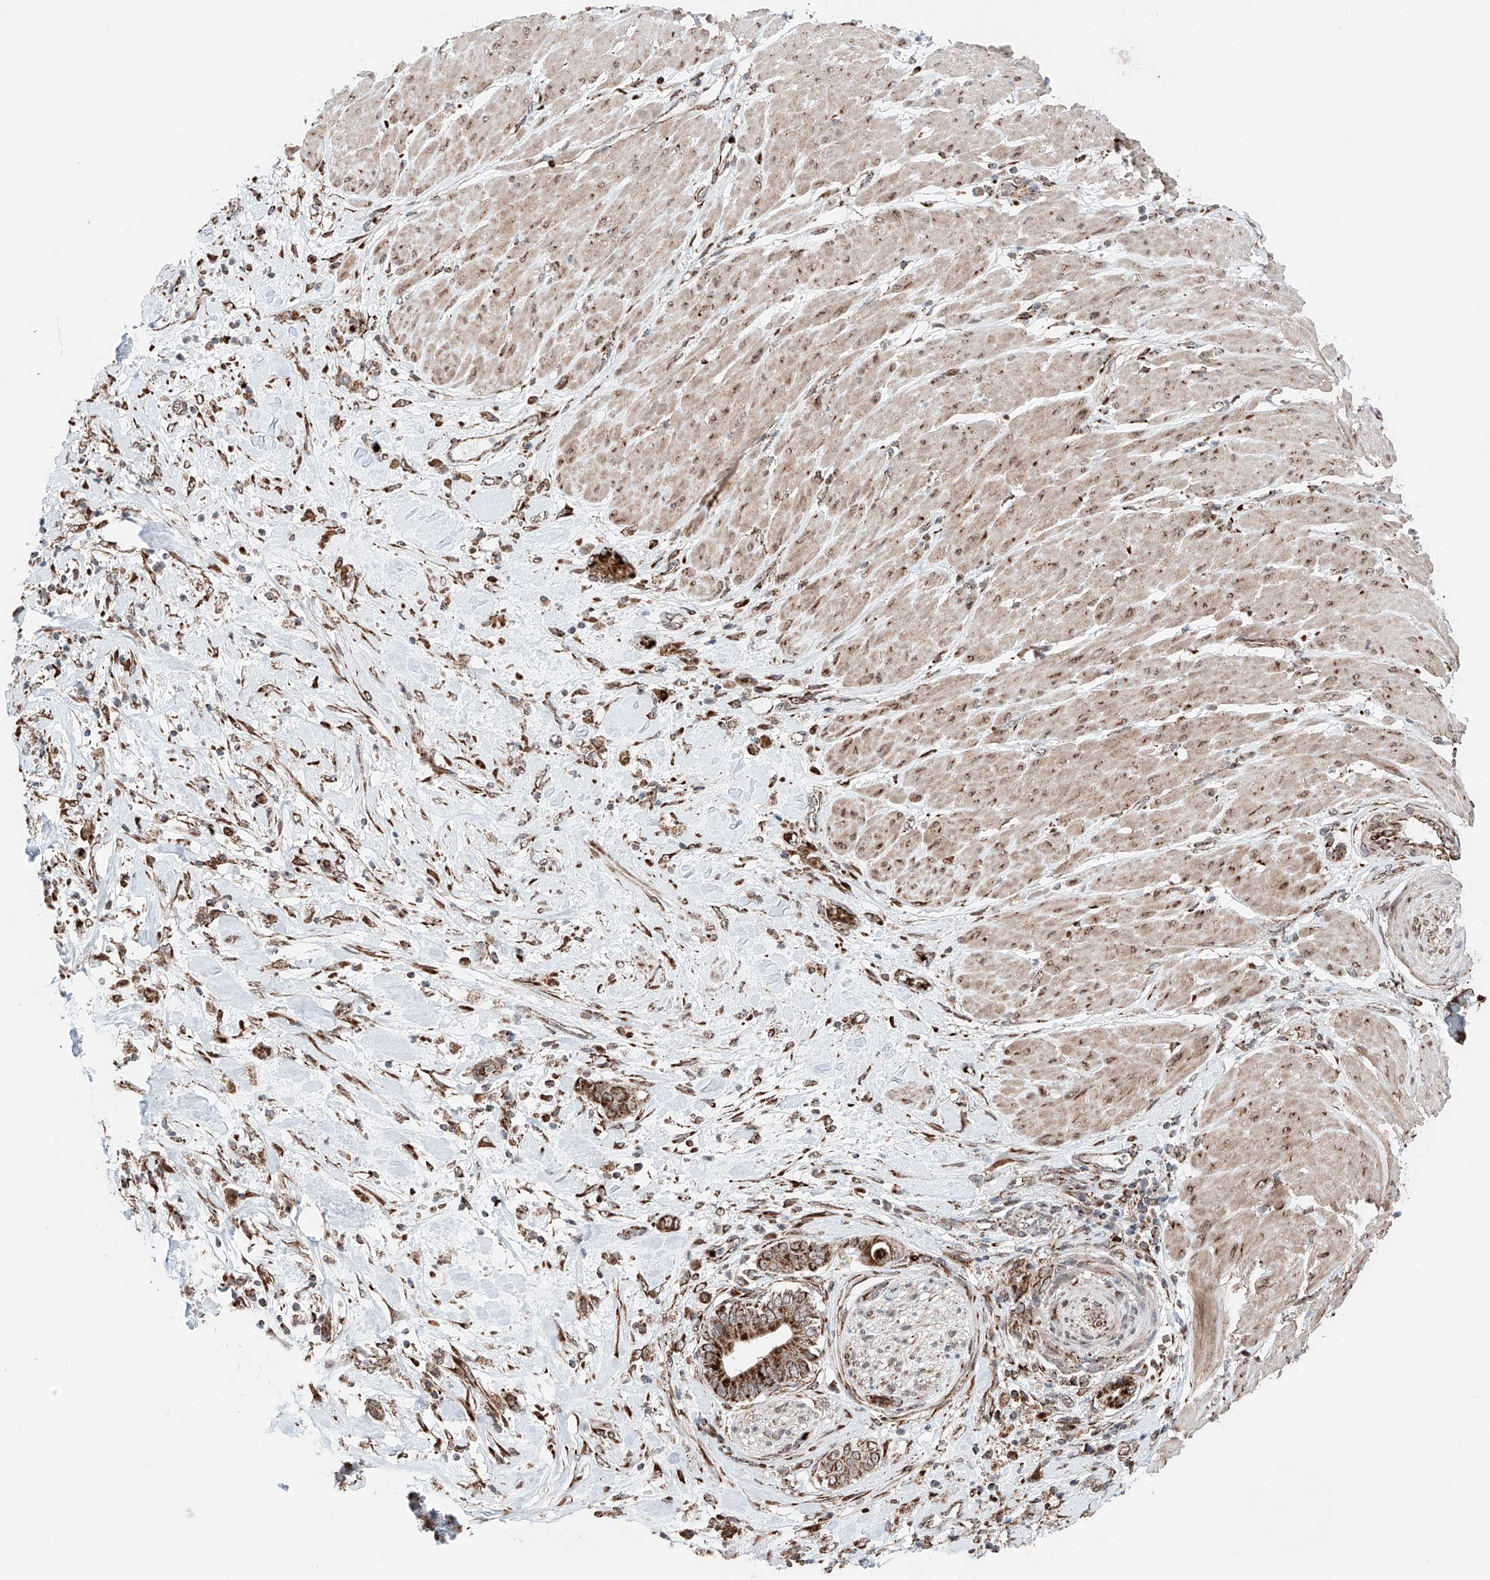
{"staining": {"intensity": "strong", "quantity": ">75%", "location": "cytoplasmic/membranous"}, "tissue": "pancreatic cancer", "cell_type": "Tumor cells", "image_type": "cancer", "snomed": [{"axis": "morphology", "description": "Adenocarcinoma, NOS"}, {"axis": "topography", "description": "Pancreas"}], "caption": "The photomicrograph displays immunohistochemical staining of pancreatic cancer. There is strong cytoplasmic/membranous expression is present in about >75% of tumor cells.", "gene": "ZSCAN29", "patient": {"sex": "male", "age": 68}}